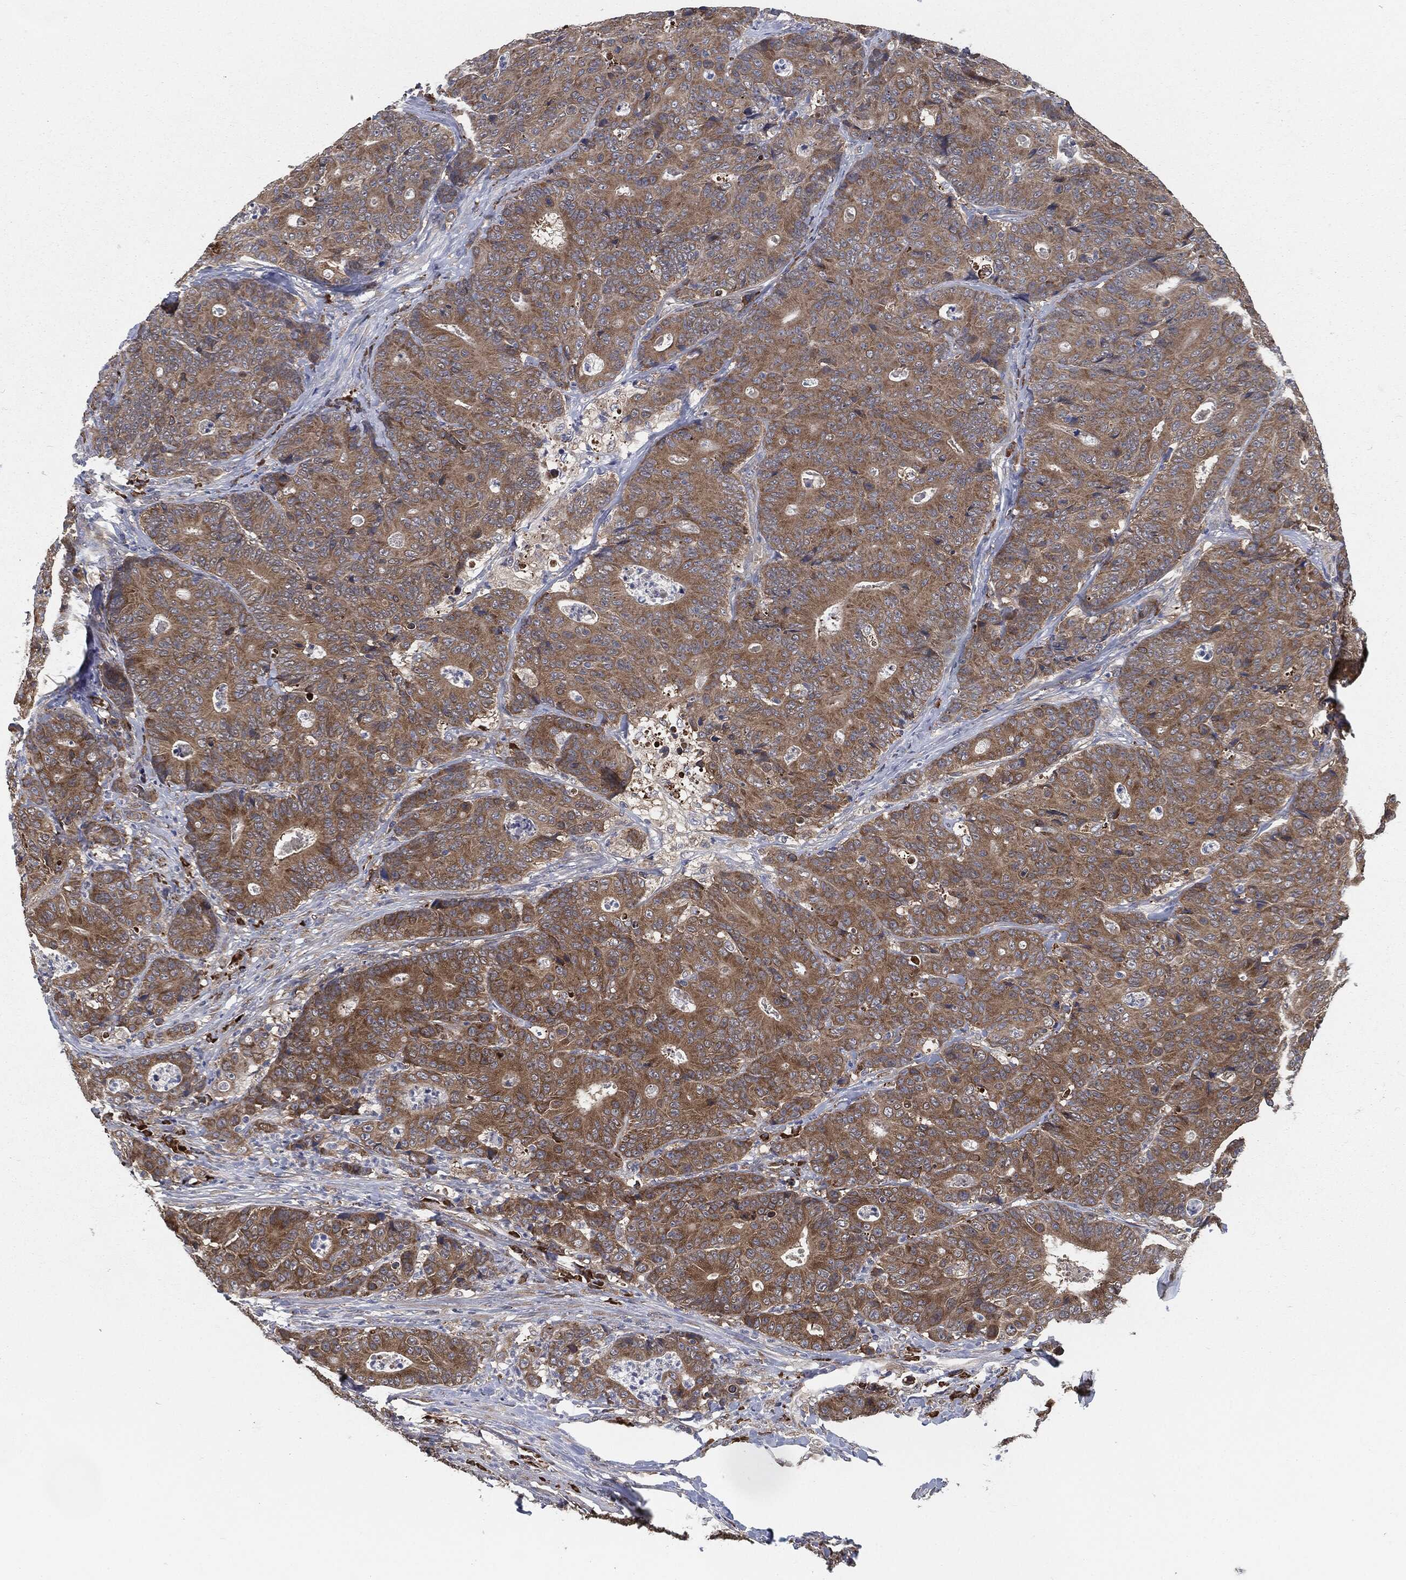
{"staining": {"intensity": "moderate", "quantity": ">75%", "location": "cytoplasmic/membranous"}, "tissue": "colorectal cancer", "cell_type": "Tumor cells", "image_type": "cancer", "snomed": [{"axis": "morphology", "description": "Adenocarcinoma, NOS"}, {"axis": "topography", "description": "Colon"}], "caption": "Moderate cytoplasmic/membranous staining for a protein is present in approximately >75% of tumor cells of colorectal cancer using immunohistochemistry (IHC).", "gene": "PRDX4", "patient": {"sex": "male", "age": 70}}